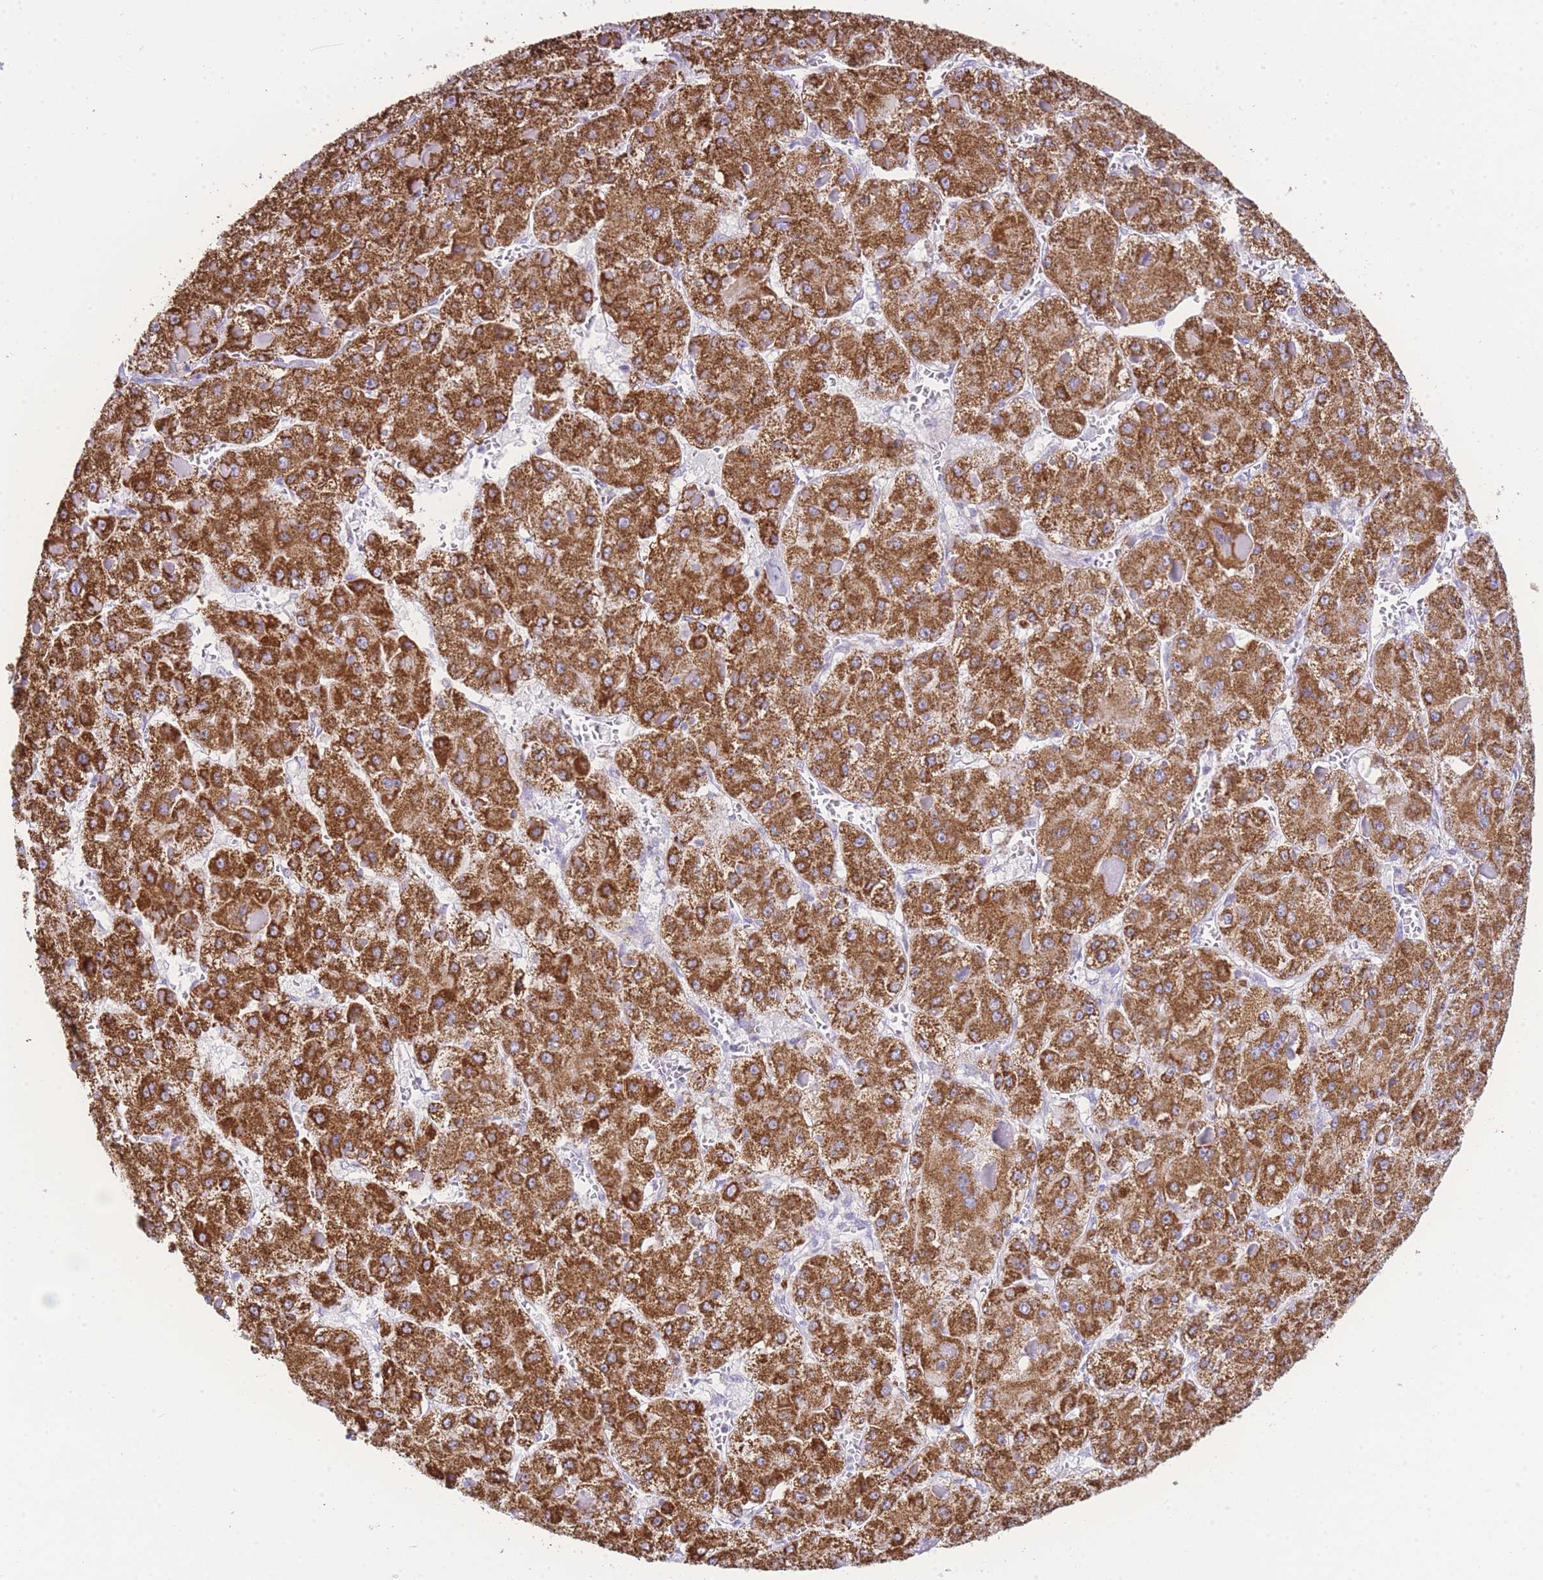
{"staining": {"intensity": "strong", "quantity": ">75%", "location": "cytoplasmic/membranous"}, "tissue": "liver cancer", "cell_type": "Tumor cells", "image_type": "cancer", "snomed": [{"axis": "morphology", "description": "Carcinoma, Hepatocellular, NOS"}, {"axis": "topography", "description": "Liver"}], "caption": "The photomicrograph demonstrates immunohistochemical staining of liver cancer (hepatocellular carcinoma). There is strong cytoplasmic/membranous staining is appreciated in approximately >75% of tumor cells.", "gene": "ACSM4", "patient": {"sex": "female", "age": 73}}